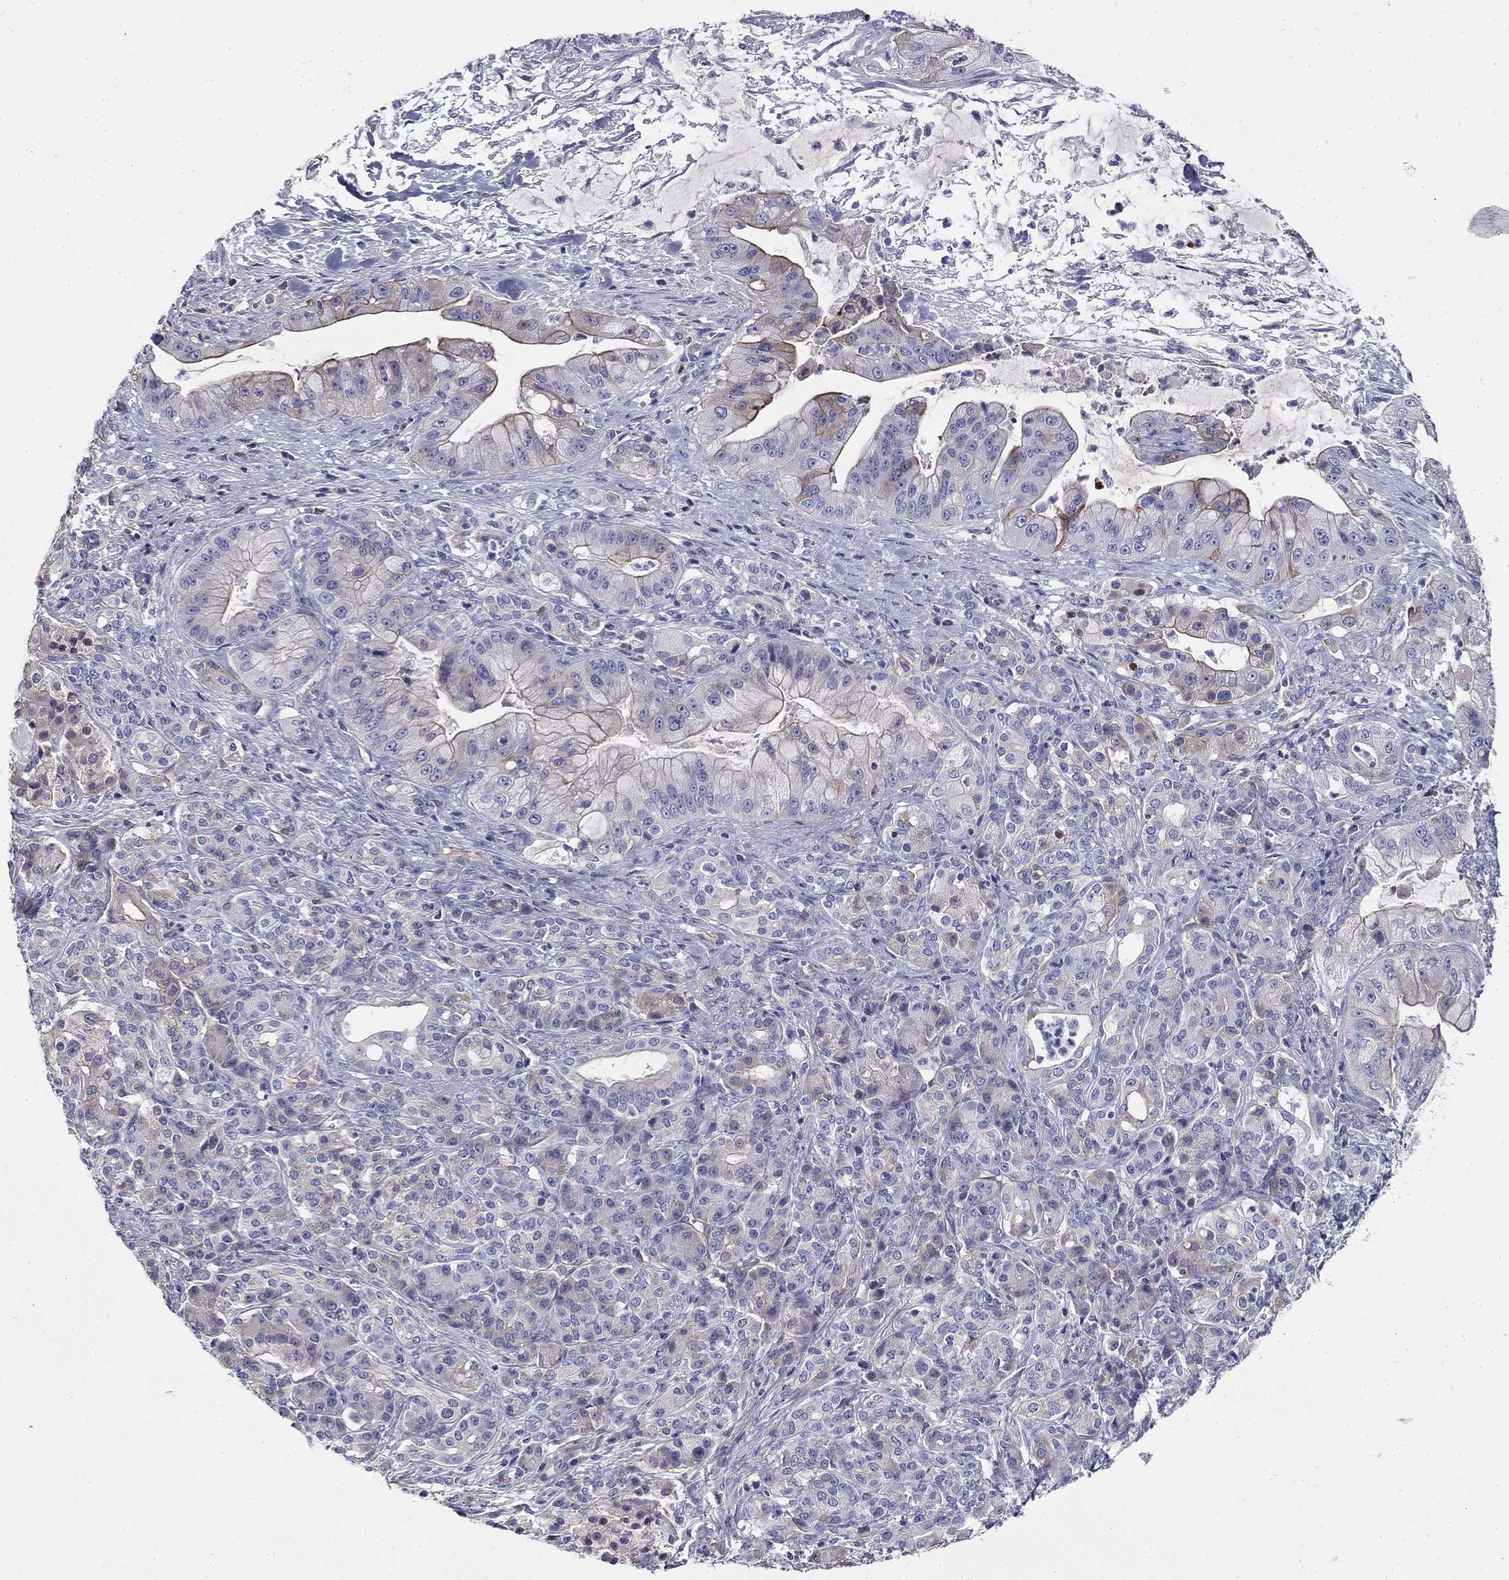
{"staining": {"intensity": "moderate", "quantity": "<25%", "location": "cytoplasmic/membranous"}, "tissue": "pancreatic cancer", "cell_type": "Tumor cells", "image_type": "cancer", "snomed": [{"axis": "morphology", "description": "Normal tissue, NOS"}, {"axis": "morphology", "description": "Inflammation, NOS"}, {"axis": "morphology", "description": "Adenocarcinoma, NOS"}, {"axis": "topography", "description": "Pancreas"}], "caption": "This is a histology image of immunohistochemistry (IHC) staining of pancreatic cancer (adenocarcinoma), which shows moderate positivity in the cytoplasmic/membranous of tumor cells.", "gene": "CPLX4", "patient": {"sex": "male", "age": 57}}